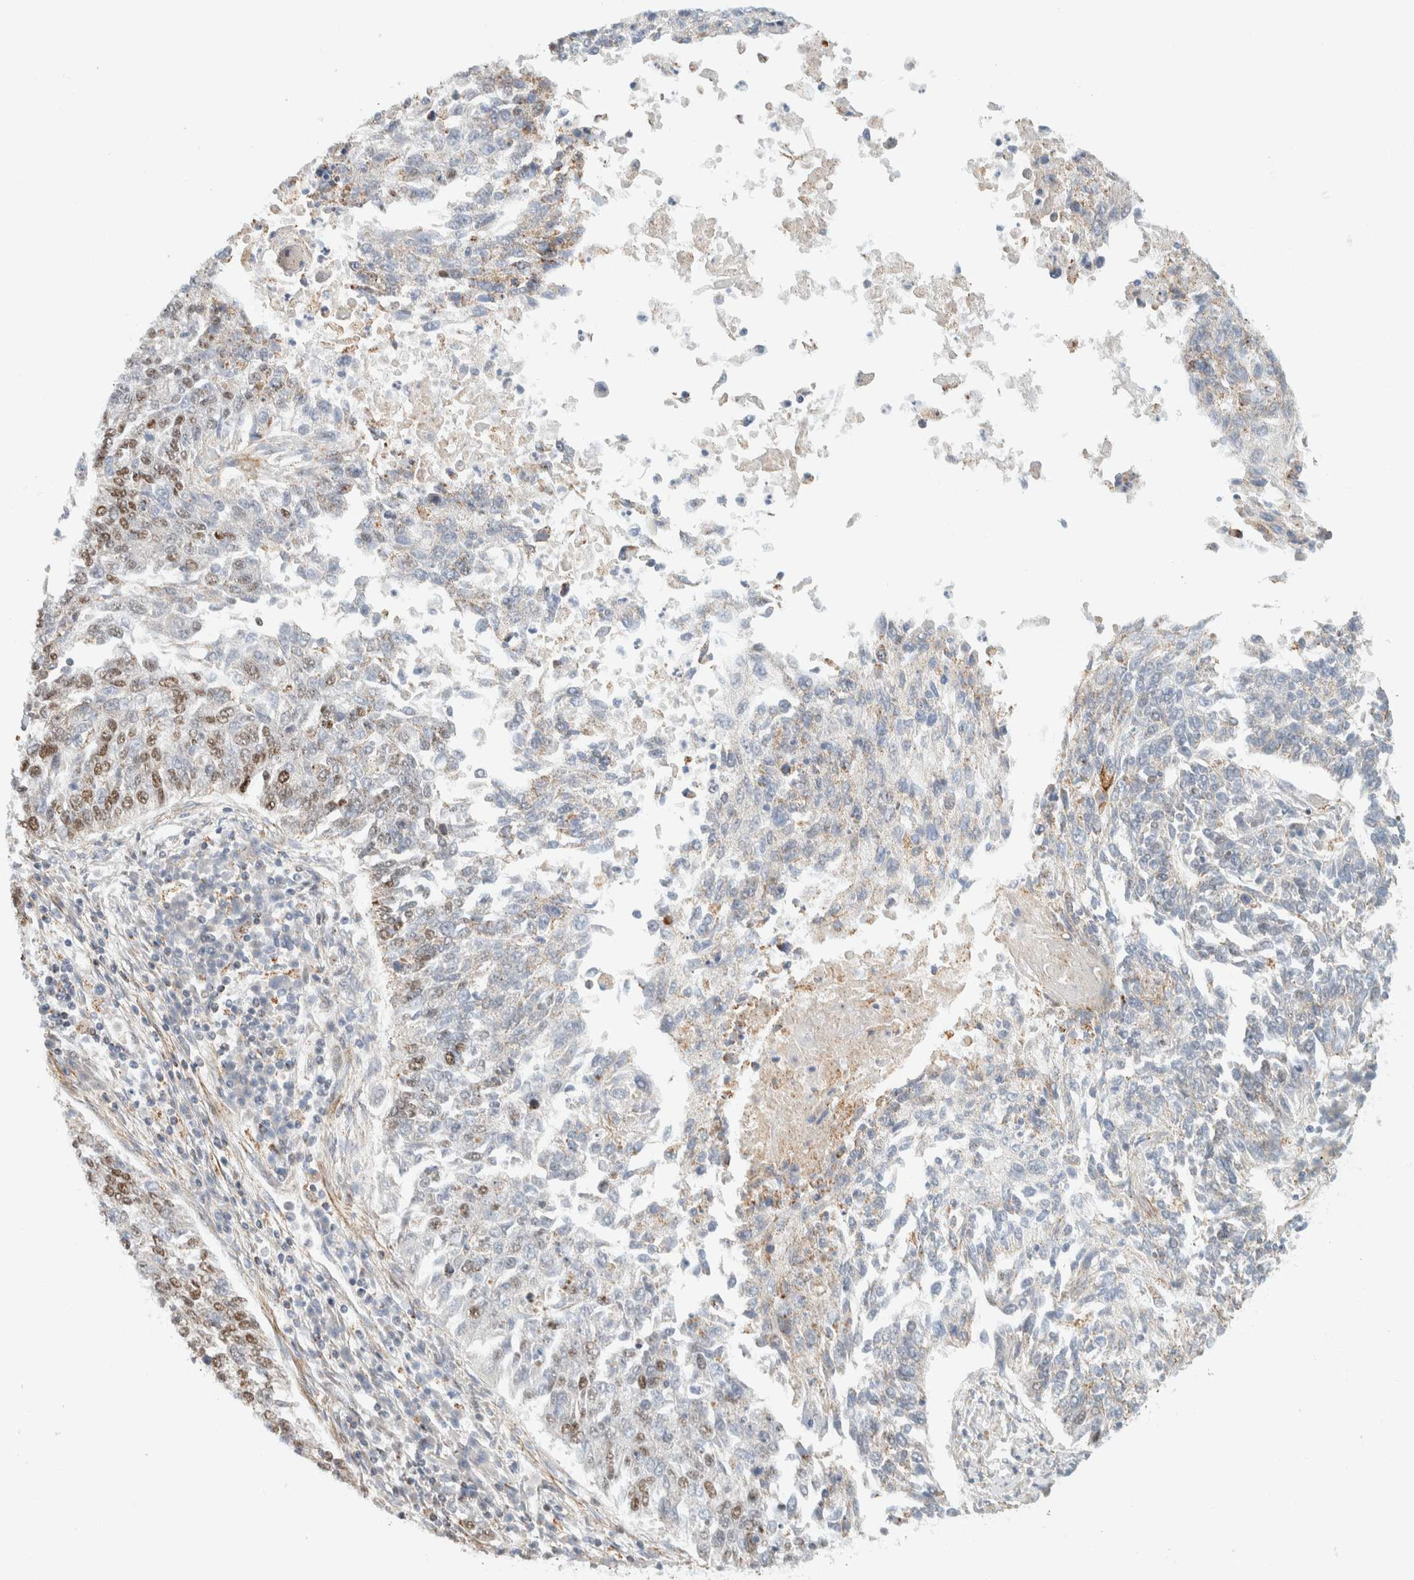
{"staining": {"intensity": "moderate", "quantity": "<25%", "location": "cytoplasmic/membranous,nuclear"}, "tissue": "lung cancer", "cell_type": "Tumor cells", "image_type": "cancer", "snomed": [{"axis": "morphology", "description": "Normal tissue, NOS"}, {"axis": "morphology", "description": "Squamous cell carcinoma, NOS"}, {"axis": "topography", "description": "Cartilage tissue"}, {"axis": "topography", "description": "Bronchus"}, {"axis": "topography", "description": "Lung"}], "caption": "Human lung squamous cell carcinoma stained with a brown dye demonstrates moderate cytoplasmic/membranous and nuclear positive staining in about <25% of tumor cells.", "gene": "TSPAN32", "patient": {"sex": "female", "age": 49}}